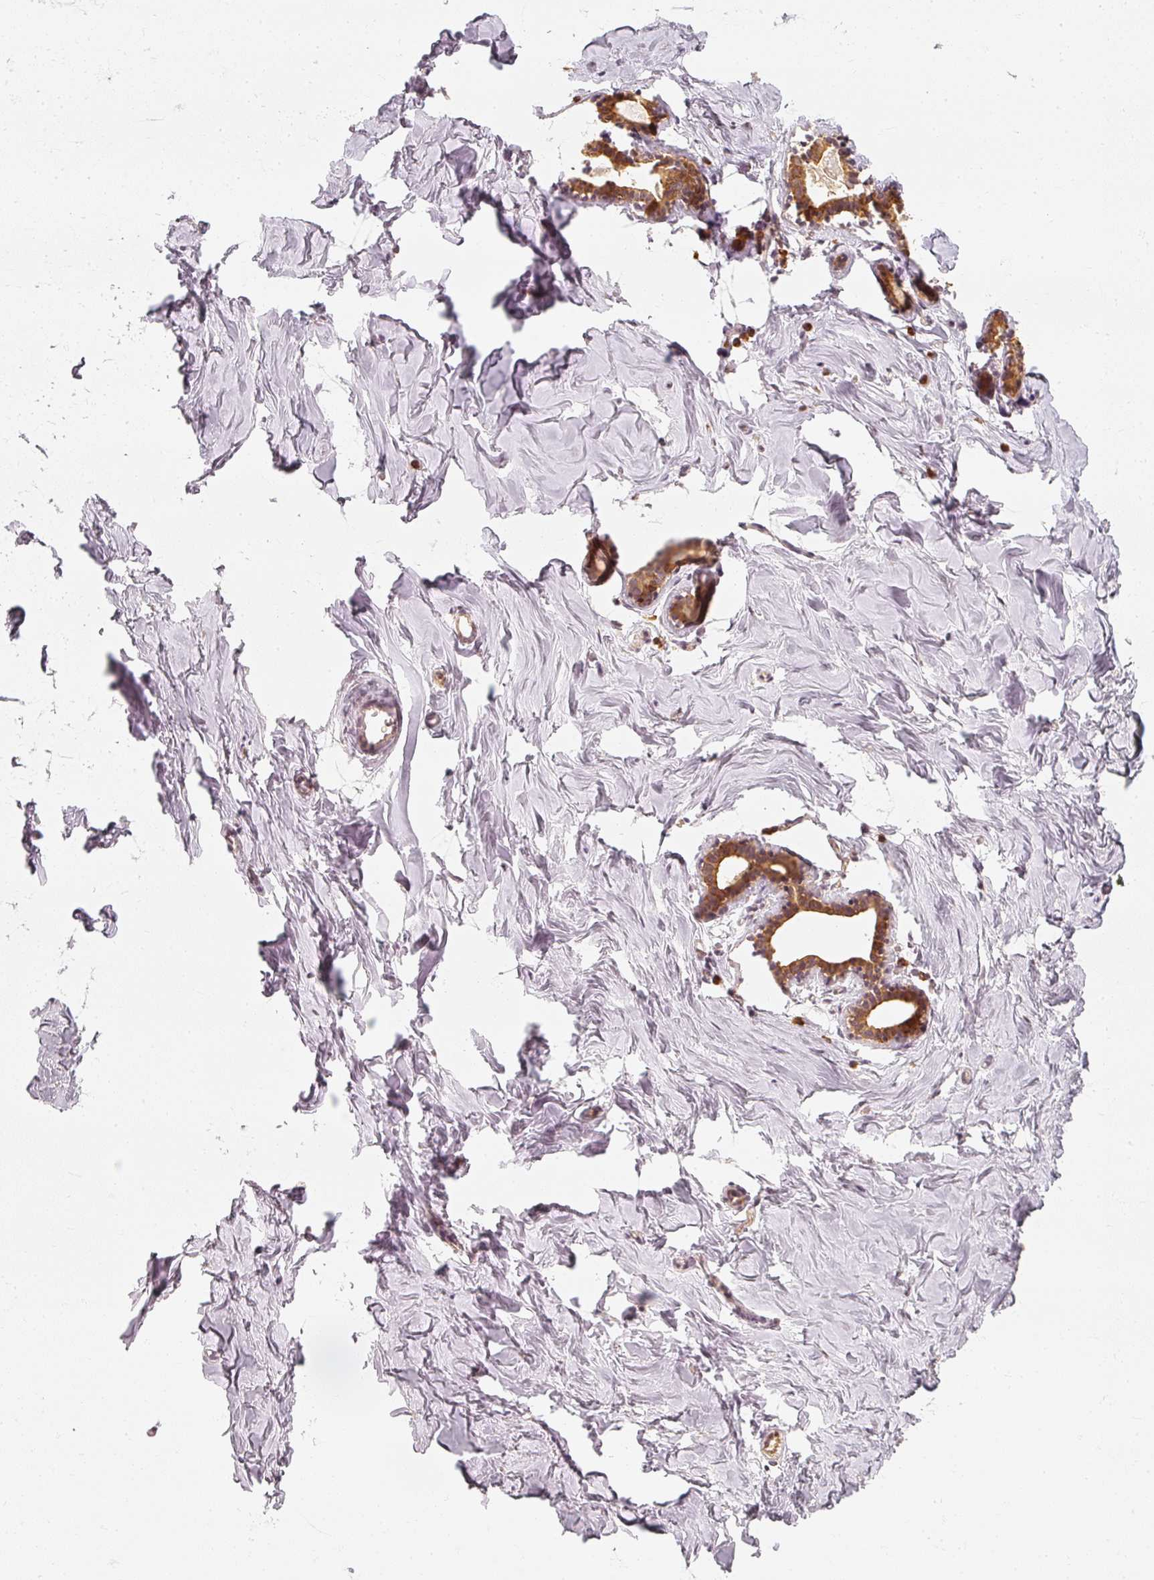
{"staining": {"intensity": "negative", "quantity": "none", "location": "none"}, "tissue": "breast", "cell_type": "Adipocytes", "image_type": "normal", "snomed": [{"axis": "morphology", "description": "Normal tissue, NOS"}, {"axis": "topography", "description": "Breast"}], "caption": "DAB immunohistochemical staining of benign human breast shows no significant expression in adipocytes. Nuclei are stained in blue.", "gene": "EEF1A1", "patient": {"sex": "female", "age": 23}}